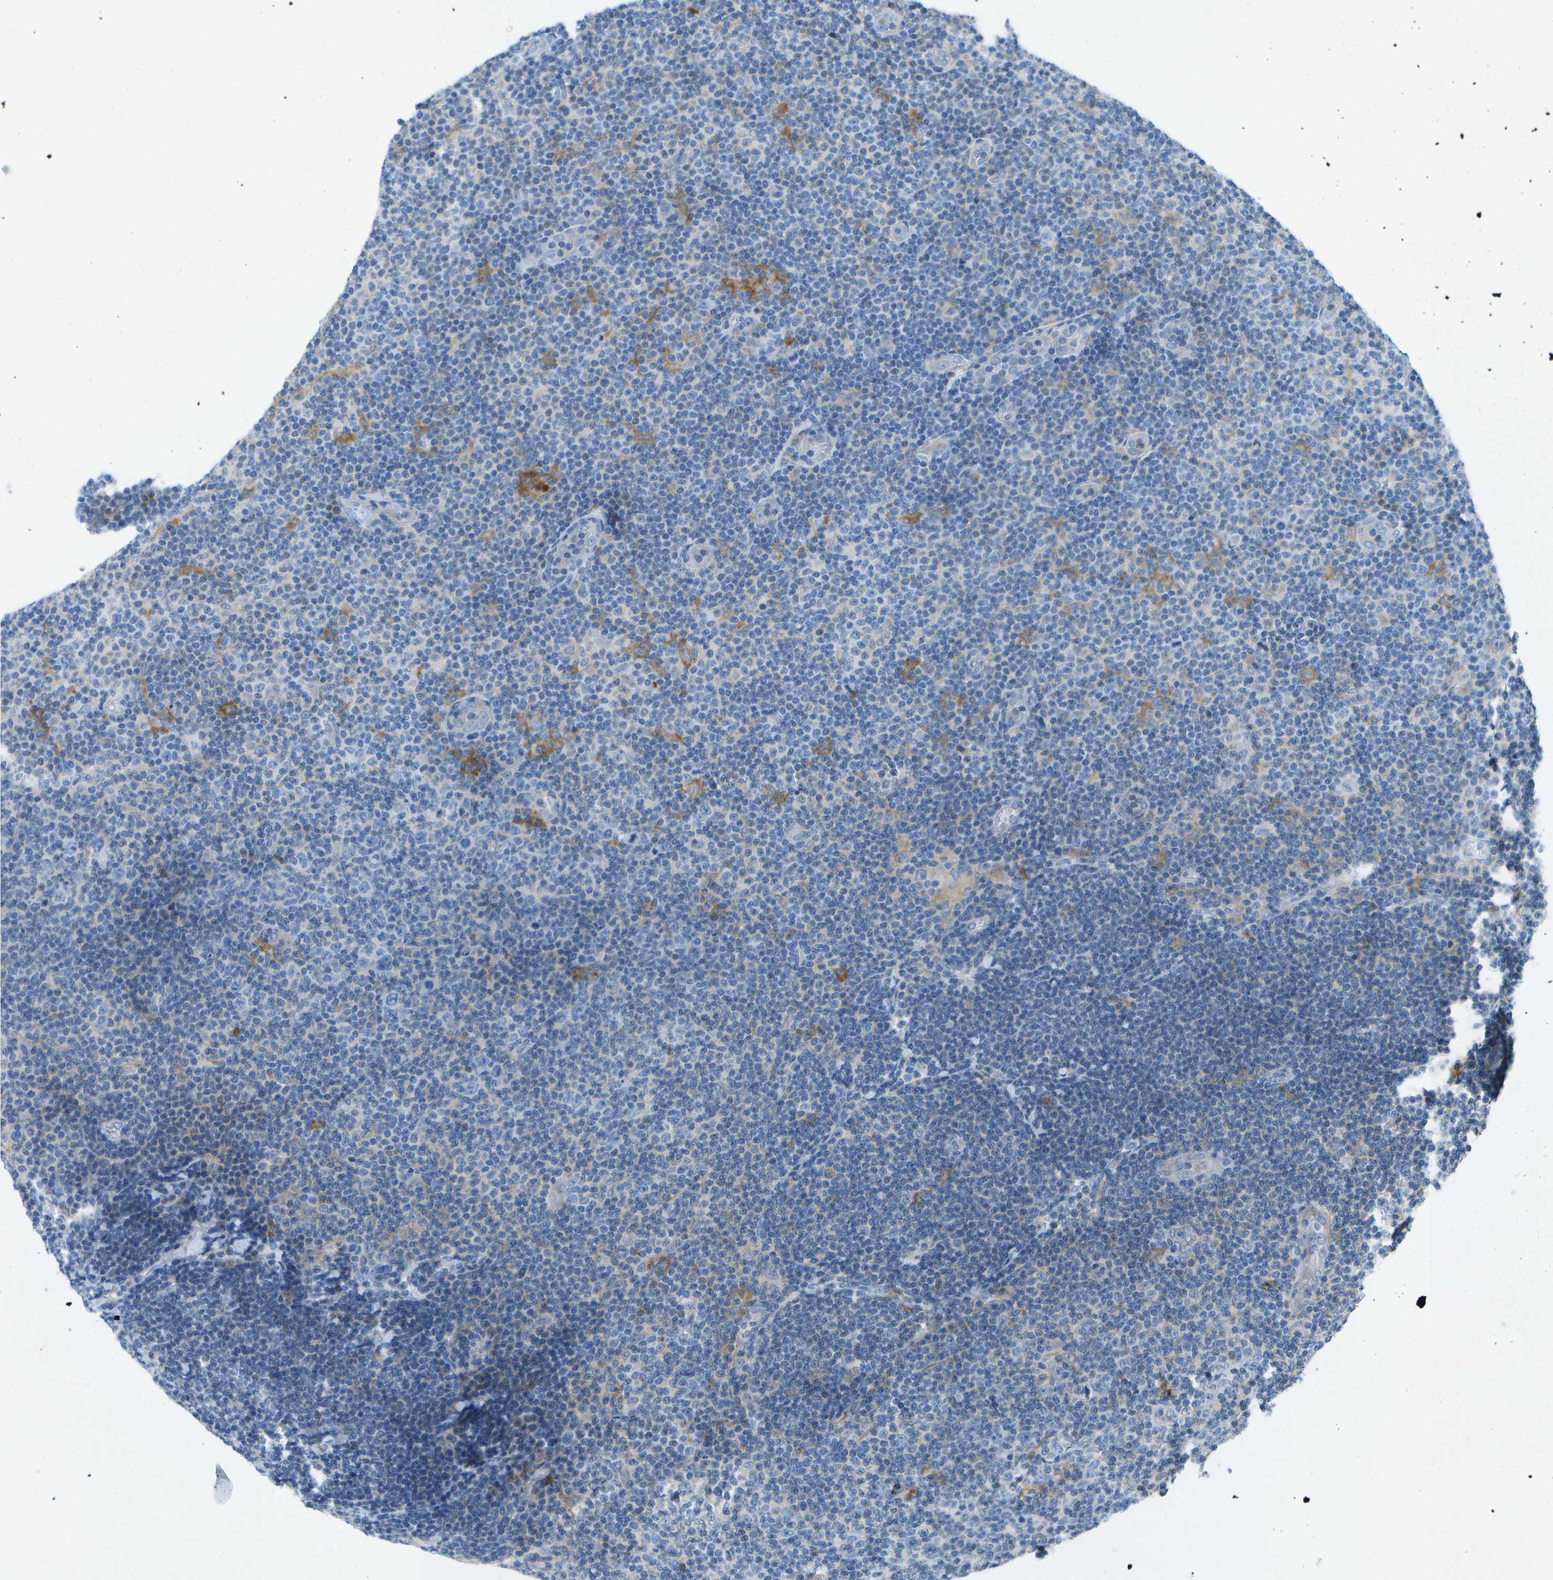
{"staining": {"intensity": "negative", "quantity": "none", "location": "none"}, "tissue": "lymphoma", "cell_type": "Tumor cells", "image_type": "cancer", "snomed": [{"axis": "morphology", "description": "Malignant lymphoma, non-Hodgkin's type, Low grade"}, {"axis": "topography", "description": "Lymph node"}], "caption": "Immunohistochemistry (IHC) photomicrograph of neoplastic tissue: lymphoma stained with DAB (3,3'-diaminobenzidine) exhibits no significant protein positivity in tumor cells.", "gene": "WNK2", "patient": {"sex": "male", "age": 83}}